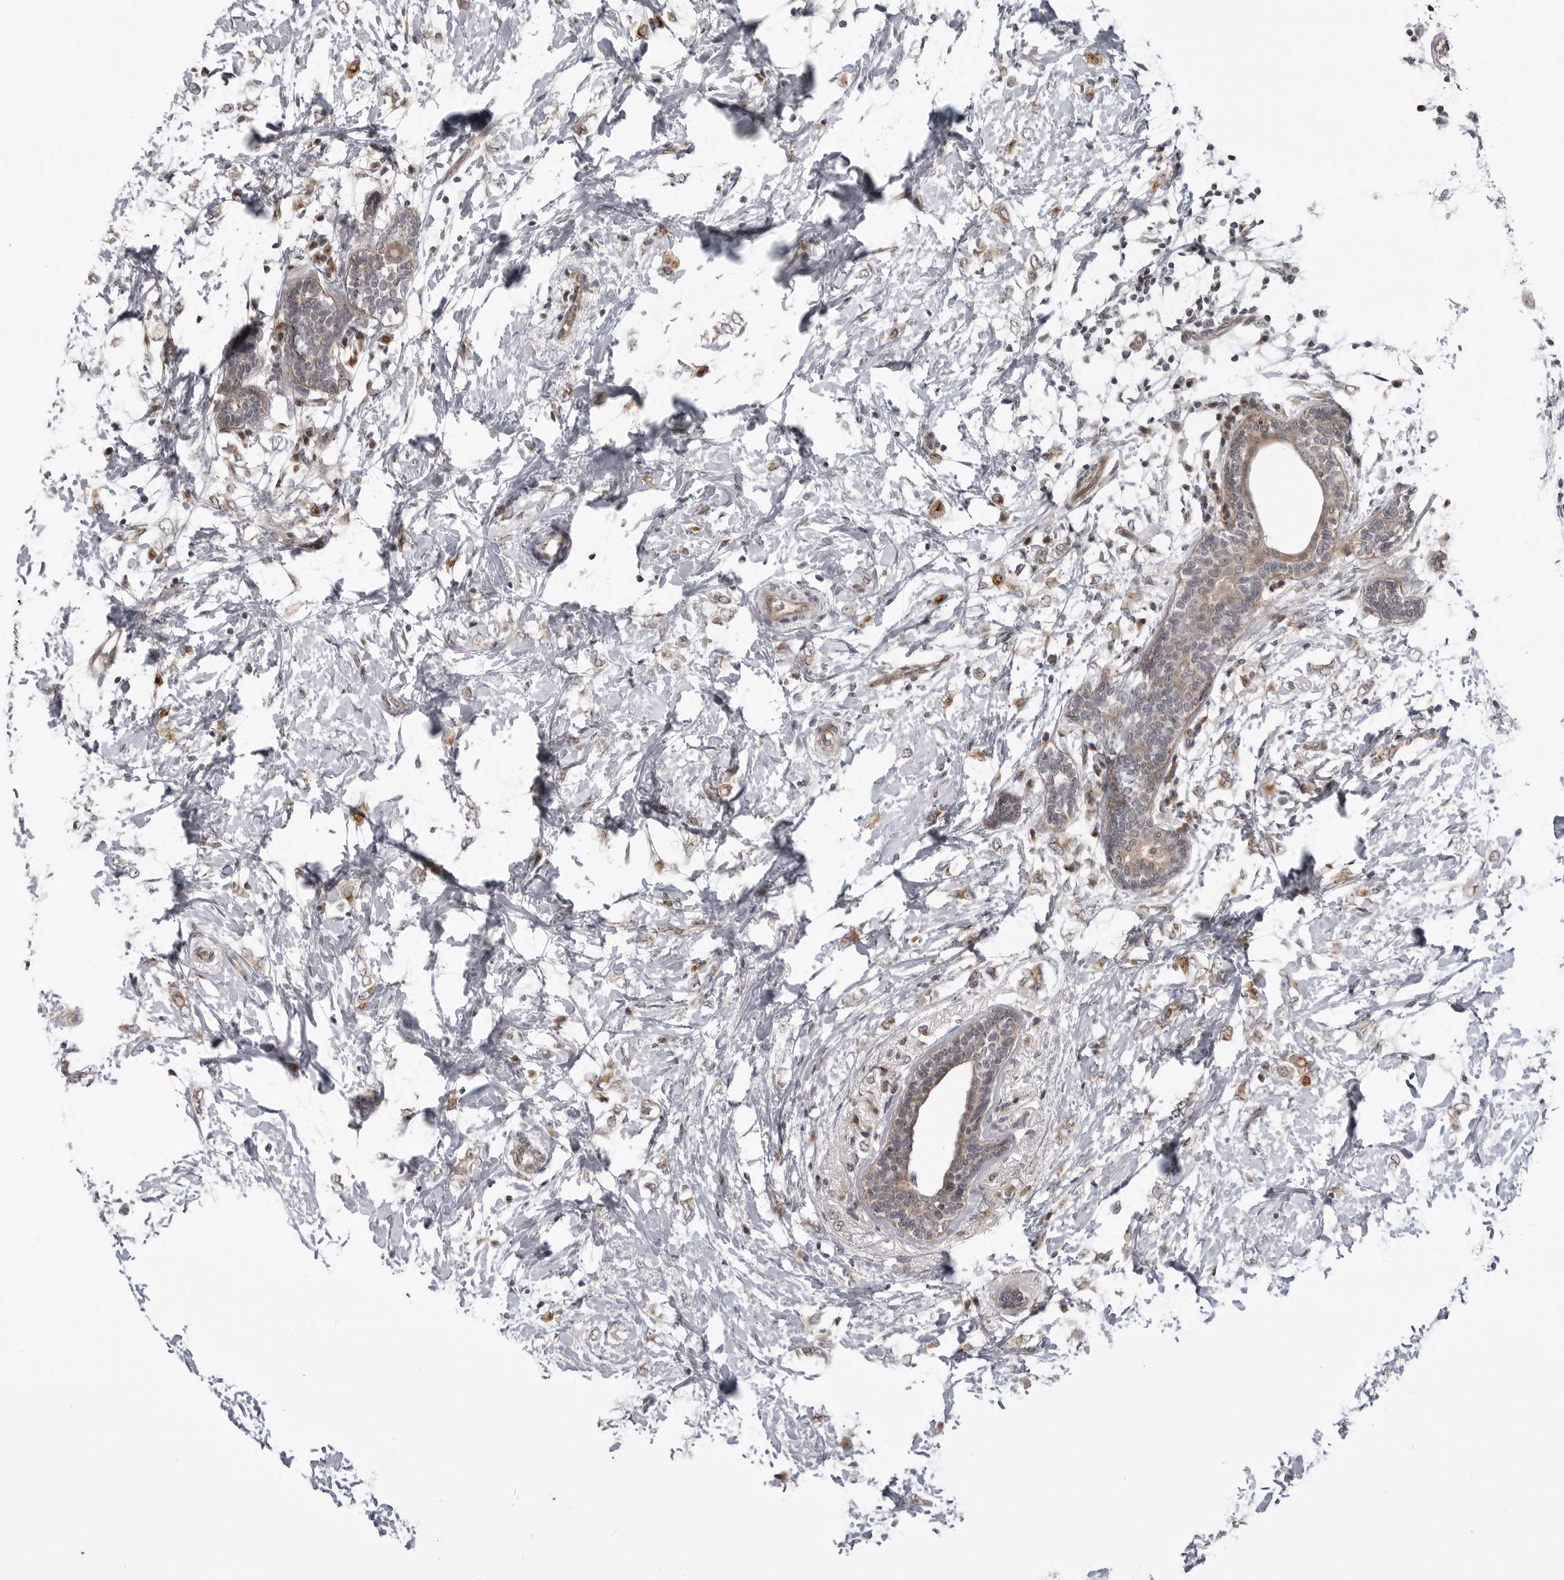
{"staining": {"intensity": "weak", "quantity": "<25%", "location": "cytoplasmic/membranous"}, "tissue": "breast cancer", "cell_type": "Tumor cells", "image_type": "cancer", "snomed": [{"axis": "morphology", "description": "Normal tissue, NOS"}, {"axis": "morphology", "description": "Lobular carcinoma"}, {"axis": "topography", "description": "Breast"}], "caption": "Breast lobular carcinoma was stained to show a protein in brown. There is no significant positivity in tumor cells.", "gene": "LRRC45", "patient": {"sex": "female", "age": 47}}